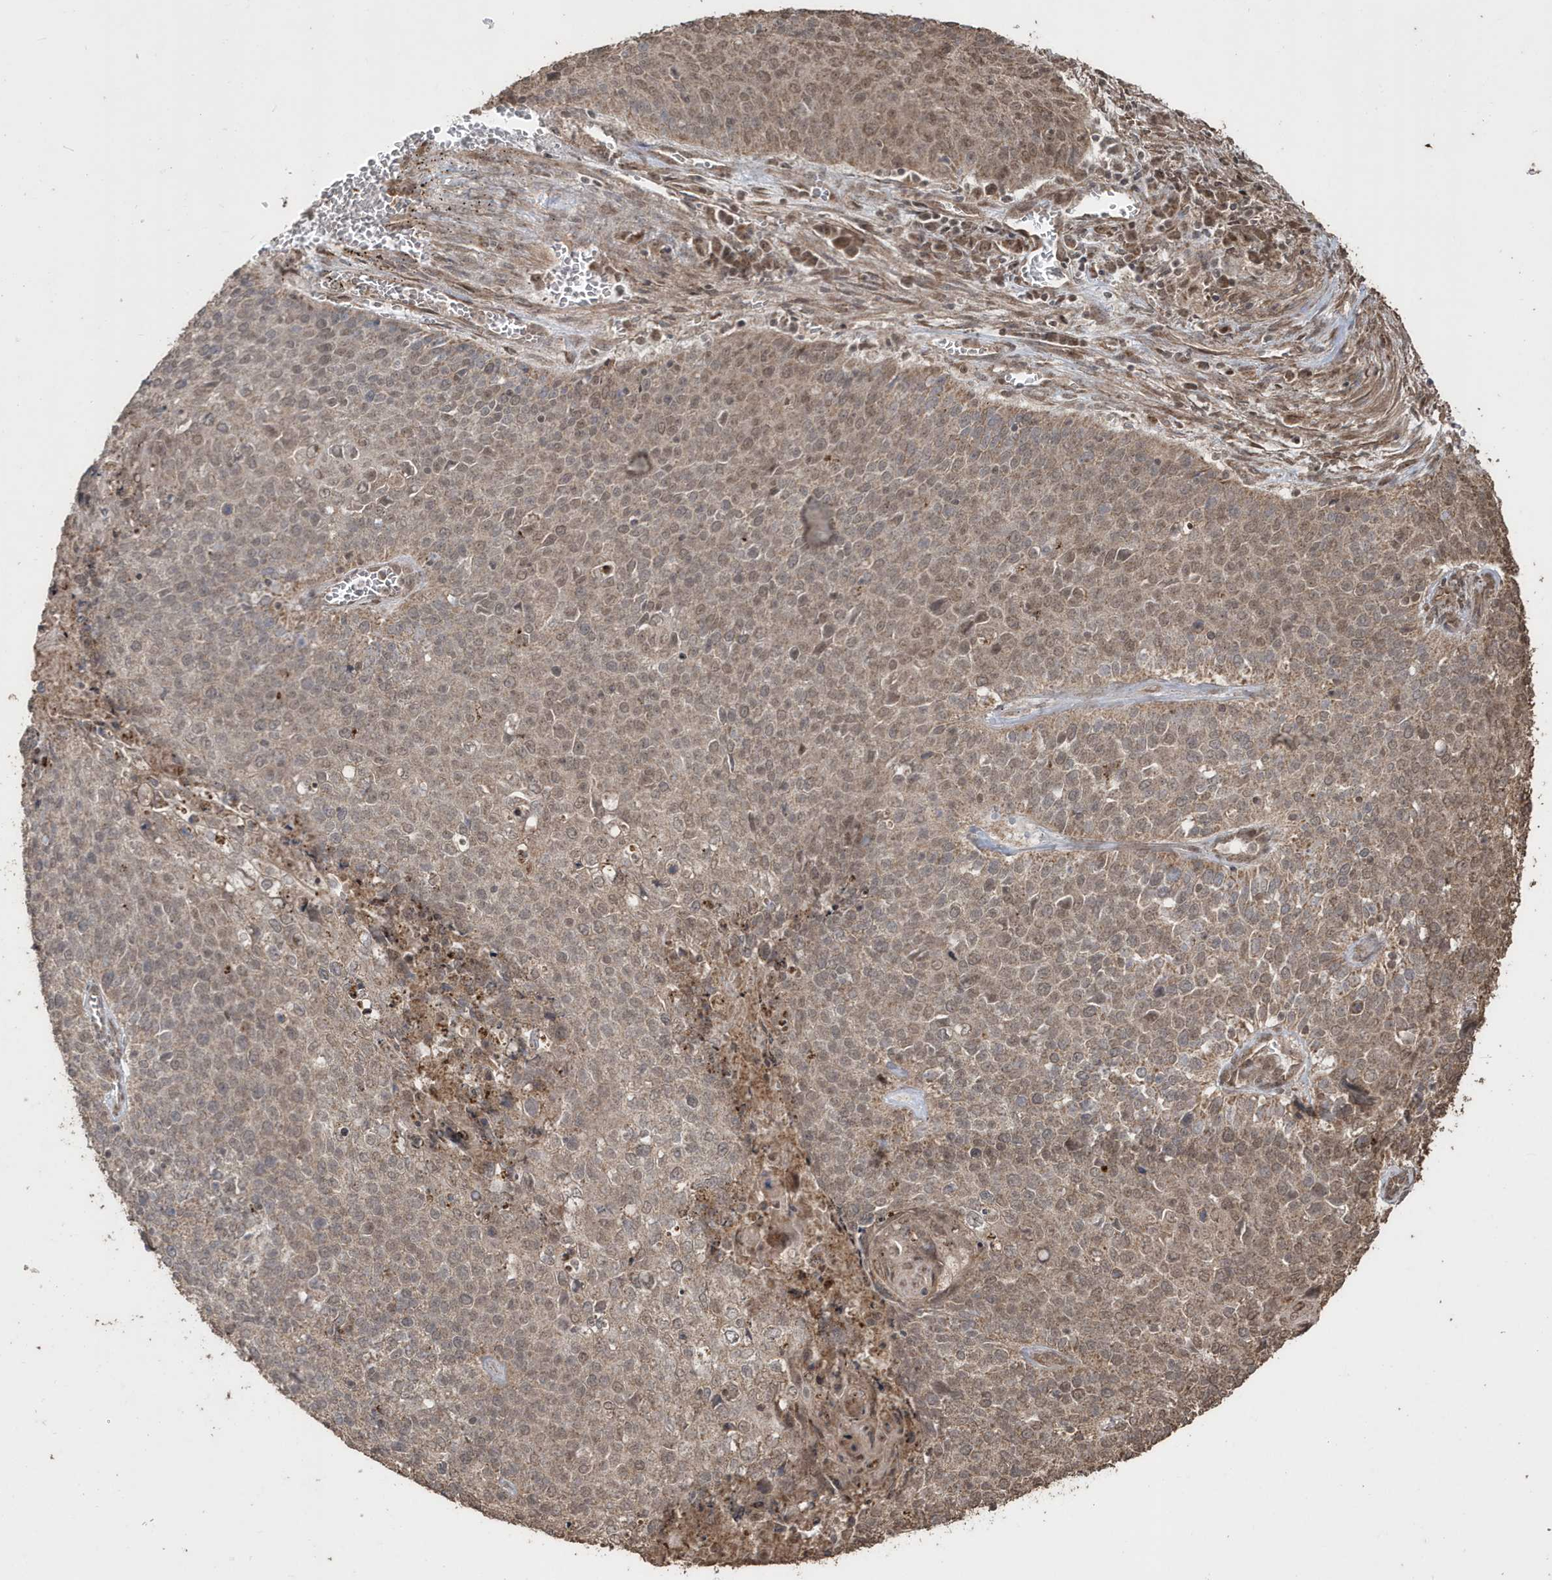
{"staining": {"intensity": "moderate", "quantity": "25%-75%", "location": "cytoplasmic/membranous,nuclear"}, "tissue": "cervical cancer", "cell_type": "Tumor cells", "image_type": "cancer", "snomed": [{"axis": "morphology", "description": "Squamous cell carcinoma, NOS"}, {"axis": "topography", "description": "Cervix"}], "caption": "IHC of cervical cancer (squamous cell carcinoma) reveals medium levels of moderate cytoplasmic/membranous and nuclear expression in about 25%-75% of tumor cells.", "gene": "PAXBP1", "patient": {"sex": "female", "age": 39}}